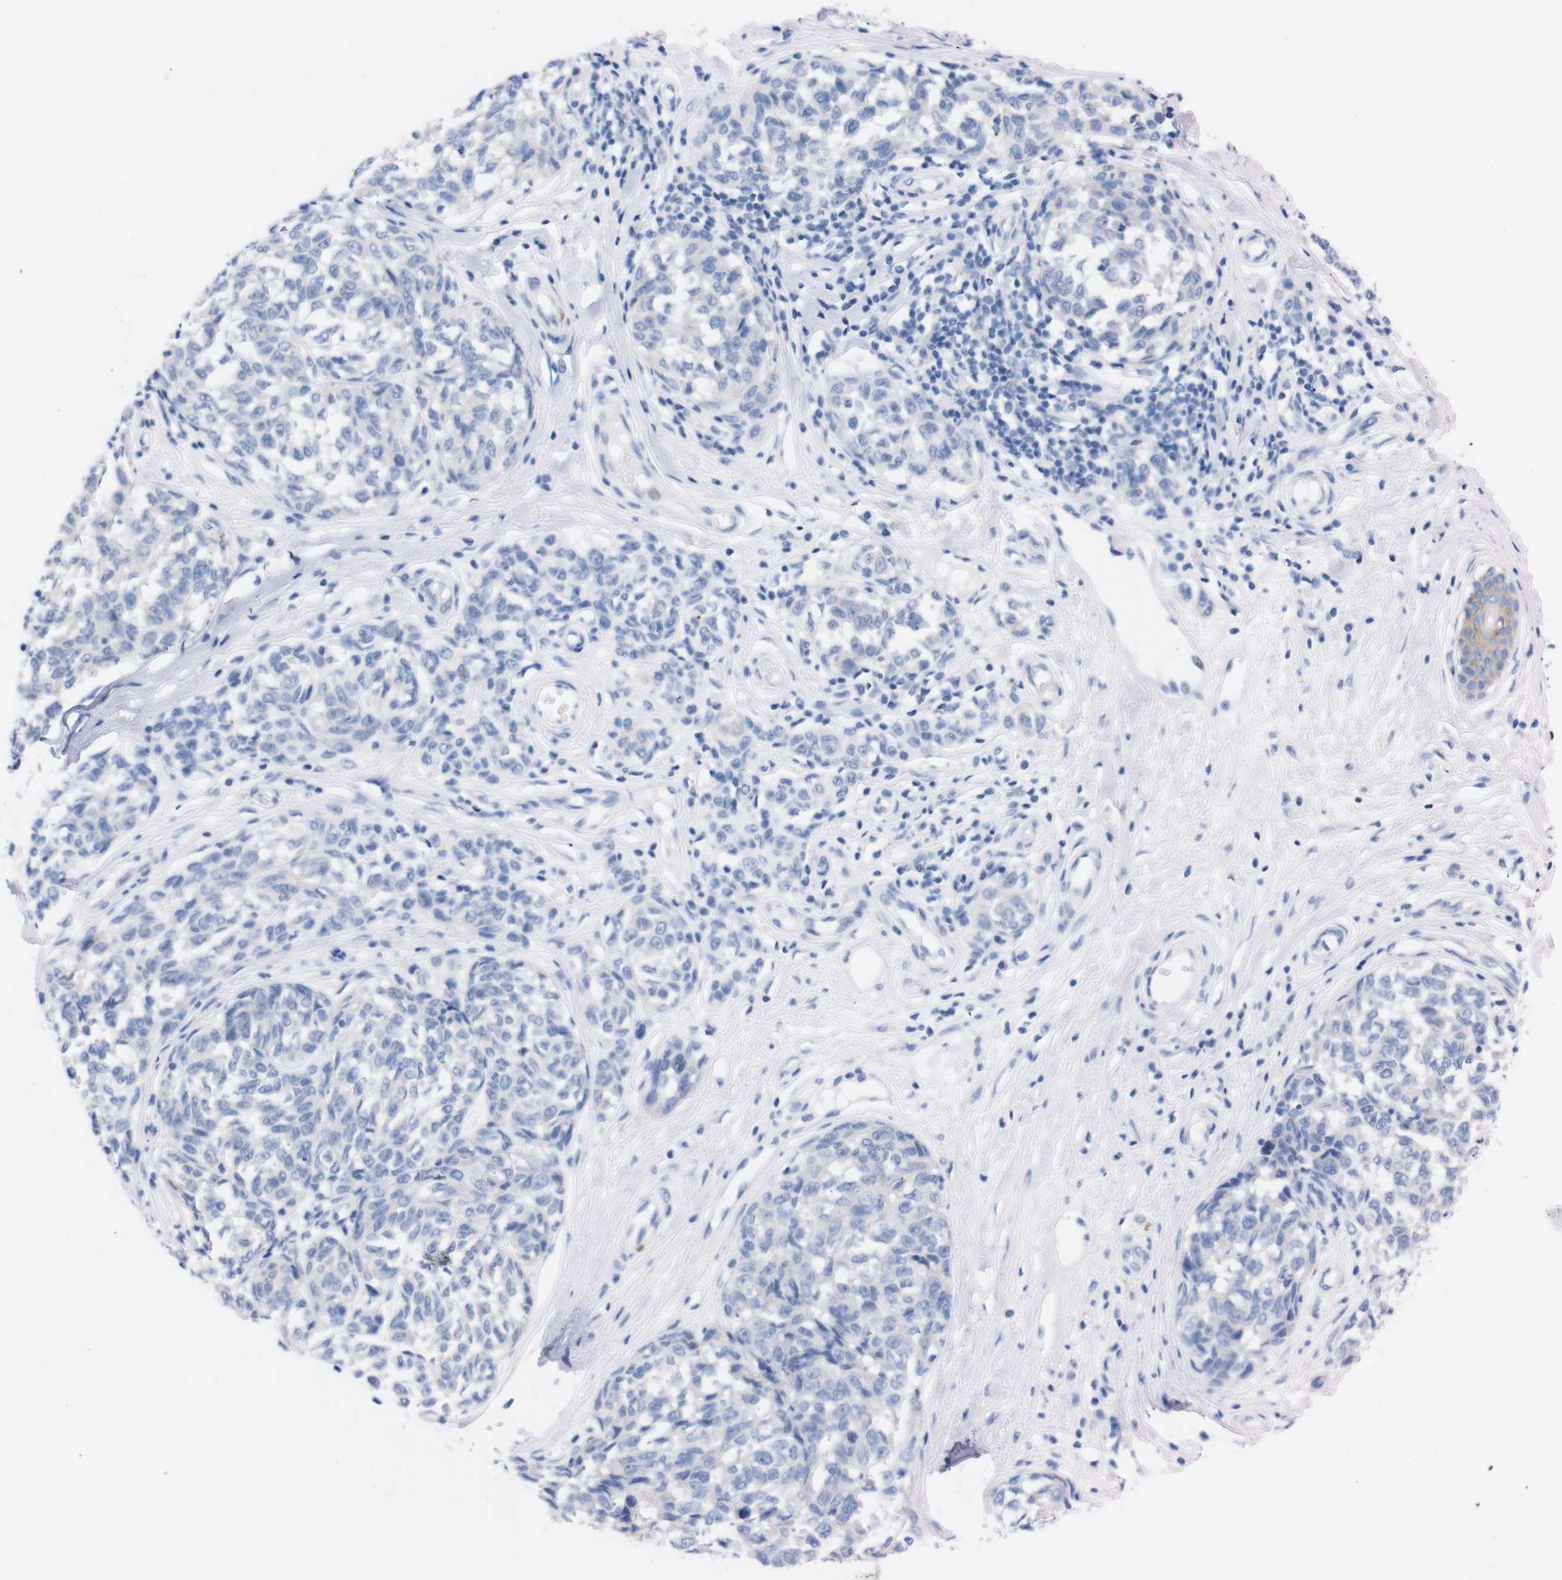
{"staining": {"intensity": "negative", "quantity": "none", "location": "none"}, "tissue": "melanoma", "cell_type": "Tumor cells", "image_type": "cancer", "snomed": [{"axis": "morphology", "description": "Malignant melanoma, NOS"}, {"axis": "topography", "description": "Skin"}], "caption": "A high-resolution micrograph shows immunohistochemistry (IHC) staining of malignant melanoma, which exhibits no significant positivity in tumor cells.", "gene": "TMEM243", "patient": {"sex": "female", "age": 64}}